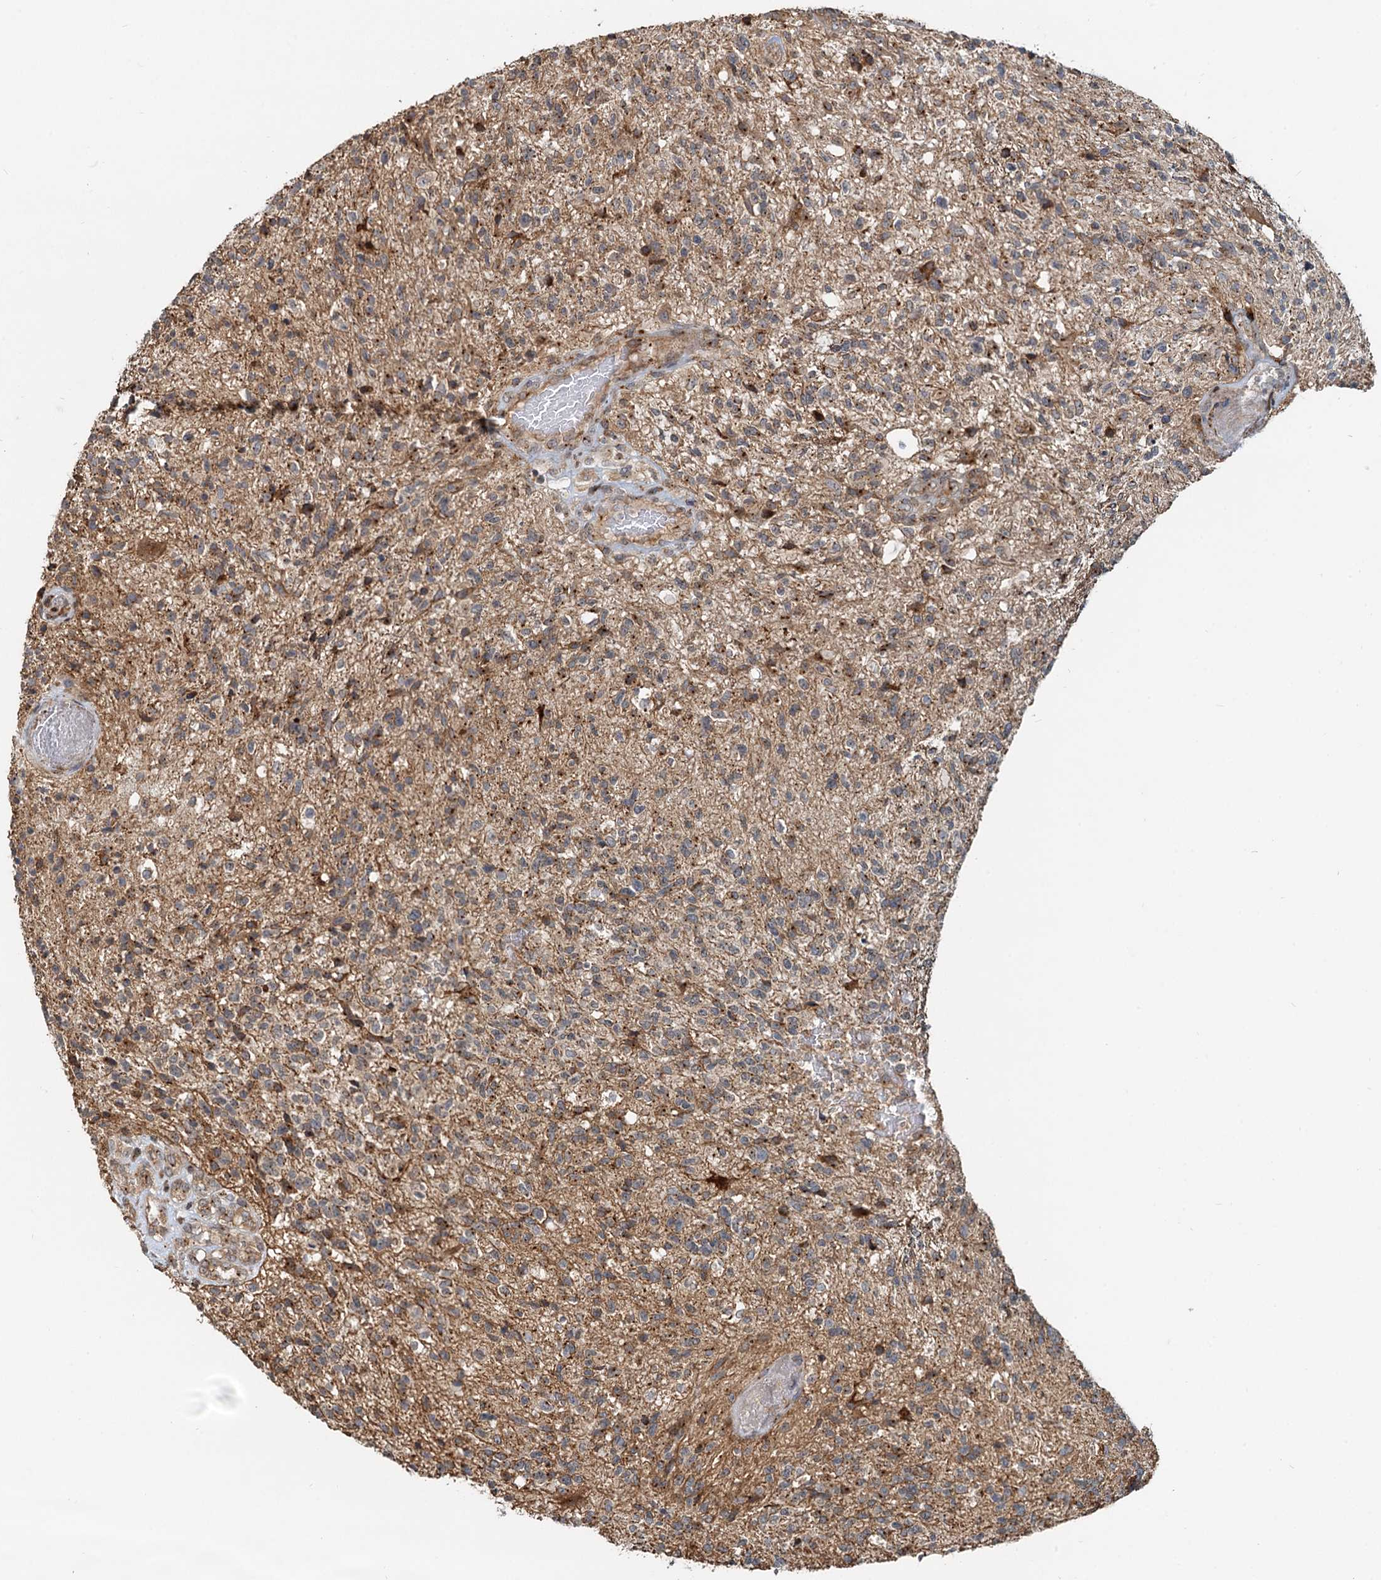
{"staining": {"intensity": "moderate", "quantity": "25%-75%", "location": "cytoplasmic/membranous"}, "tissue": "glioma", "cell_type": "Tumor cells", "image_type": "cancer", "snomed": [{"axis": "morphology", "description": "Glioma, malignant, High grade"}, {"axis": "topography", "description": "Brain"}], "caption": "High-magnification brightfield microscopy of malignant glioma (high-grade) stained with DAB (3,3'-diaminobenzidine) (brown) and counterstained with hematoxylin (blue). tumor cells exhibit moderate cytoplasmic/membranous staining is identified in approximately25%-75% of cells.", "gene": "CEP68", "patient": {"sex": "male", "age": 56}}